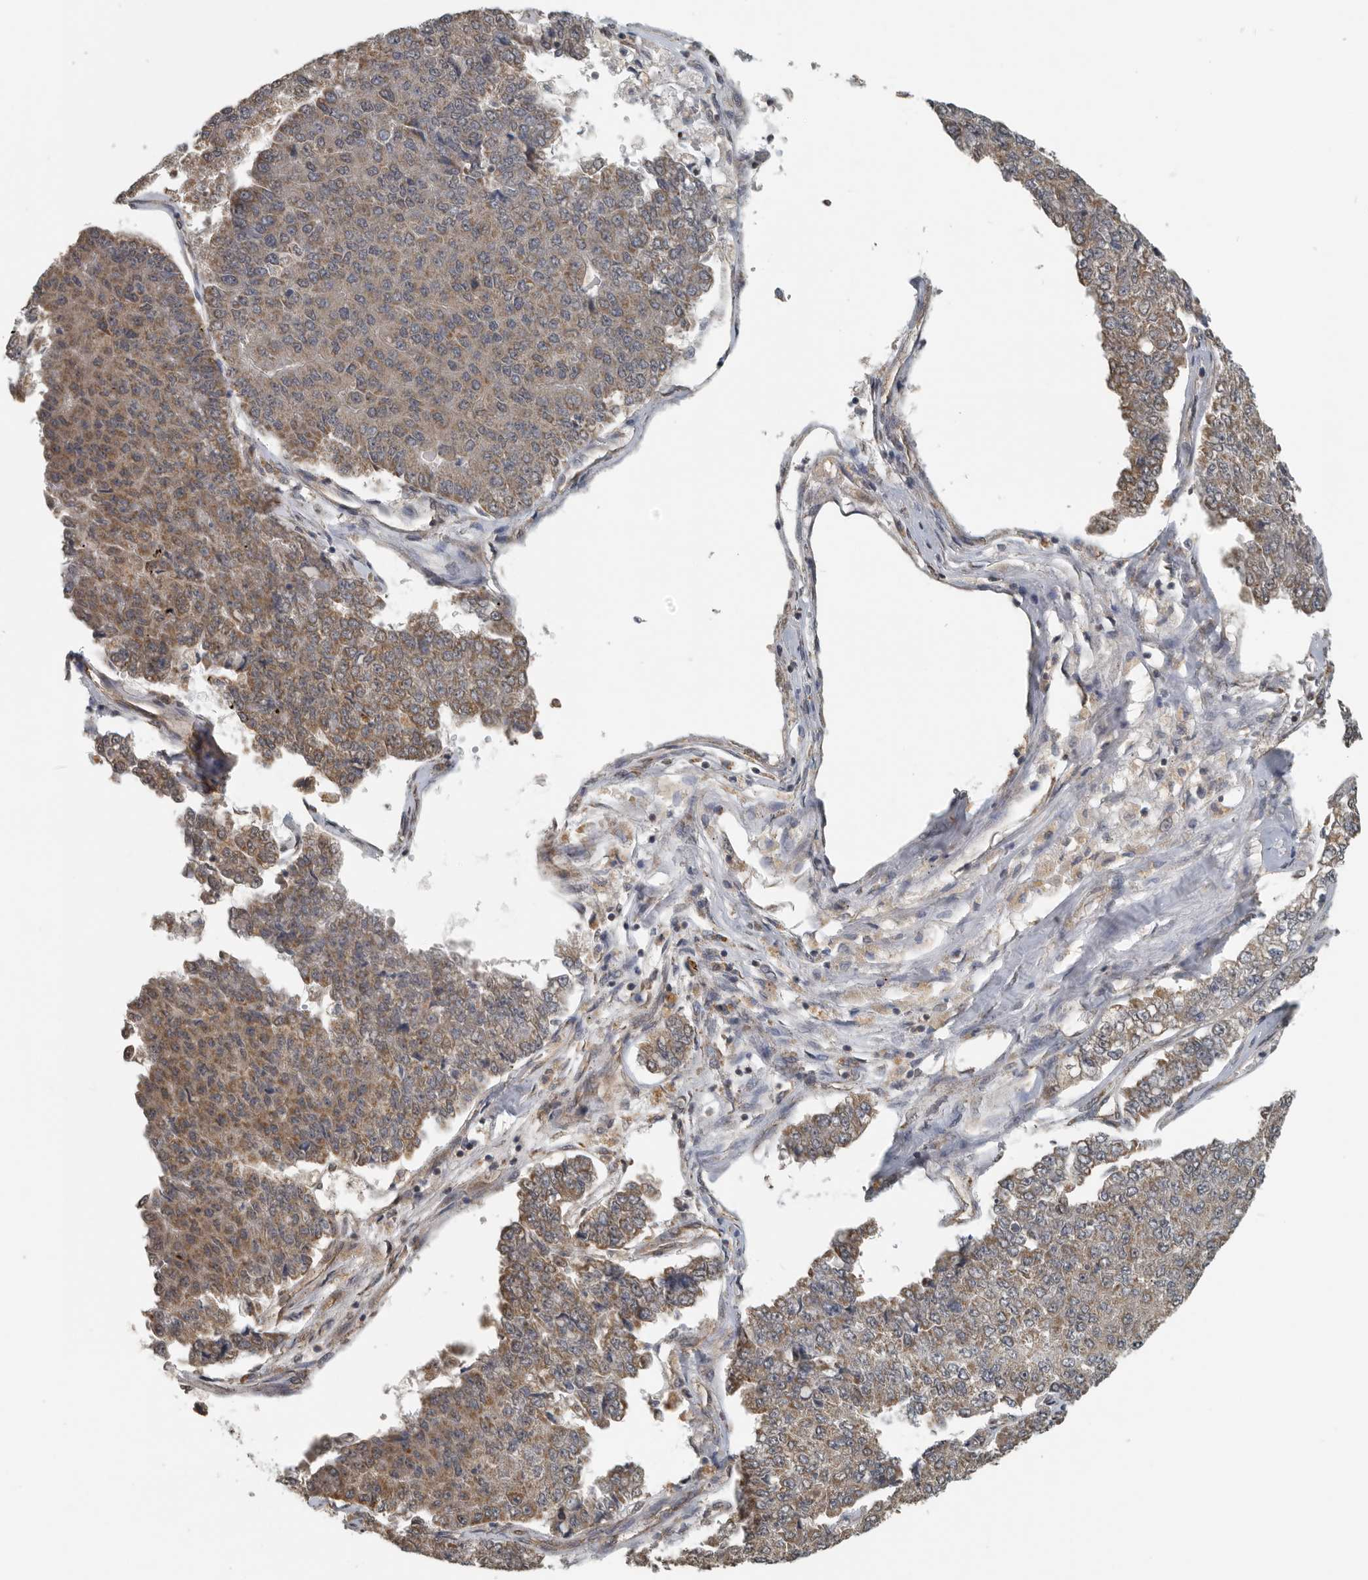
{"staining": {"intensity": "moderate", "quantity": ">75%", "location": "cytoplasmic/membranous"}, "tissue": "pancreatic cancer", "cell_type": "Tumor cells", "image_type": "cancer", "snomed": [{"axis": "morphology", "description": "Adenocarcinoma, NOS"}, {"axis": "topography", "description": "Pancreas"}], "caption": "A high-resolution image shows immunohistochemistry (IHC) staining of pancreatic cancer, which displays moderate cytoplasmic/membranous staining in approximately >75% of tumor cells. The staining is performed using DAB (3,3'-diaminobenzidine) brown chromogen to label protein expression. The nuclei are counter-stained blue using hematoxylin.", "gene": "AFAP1", "patient": {"sex": "male", "age": 50}}